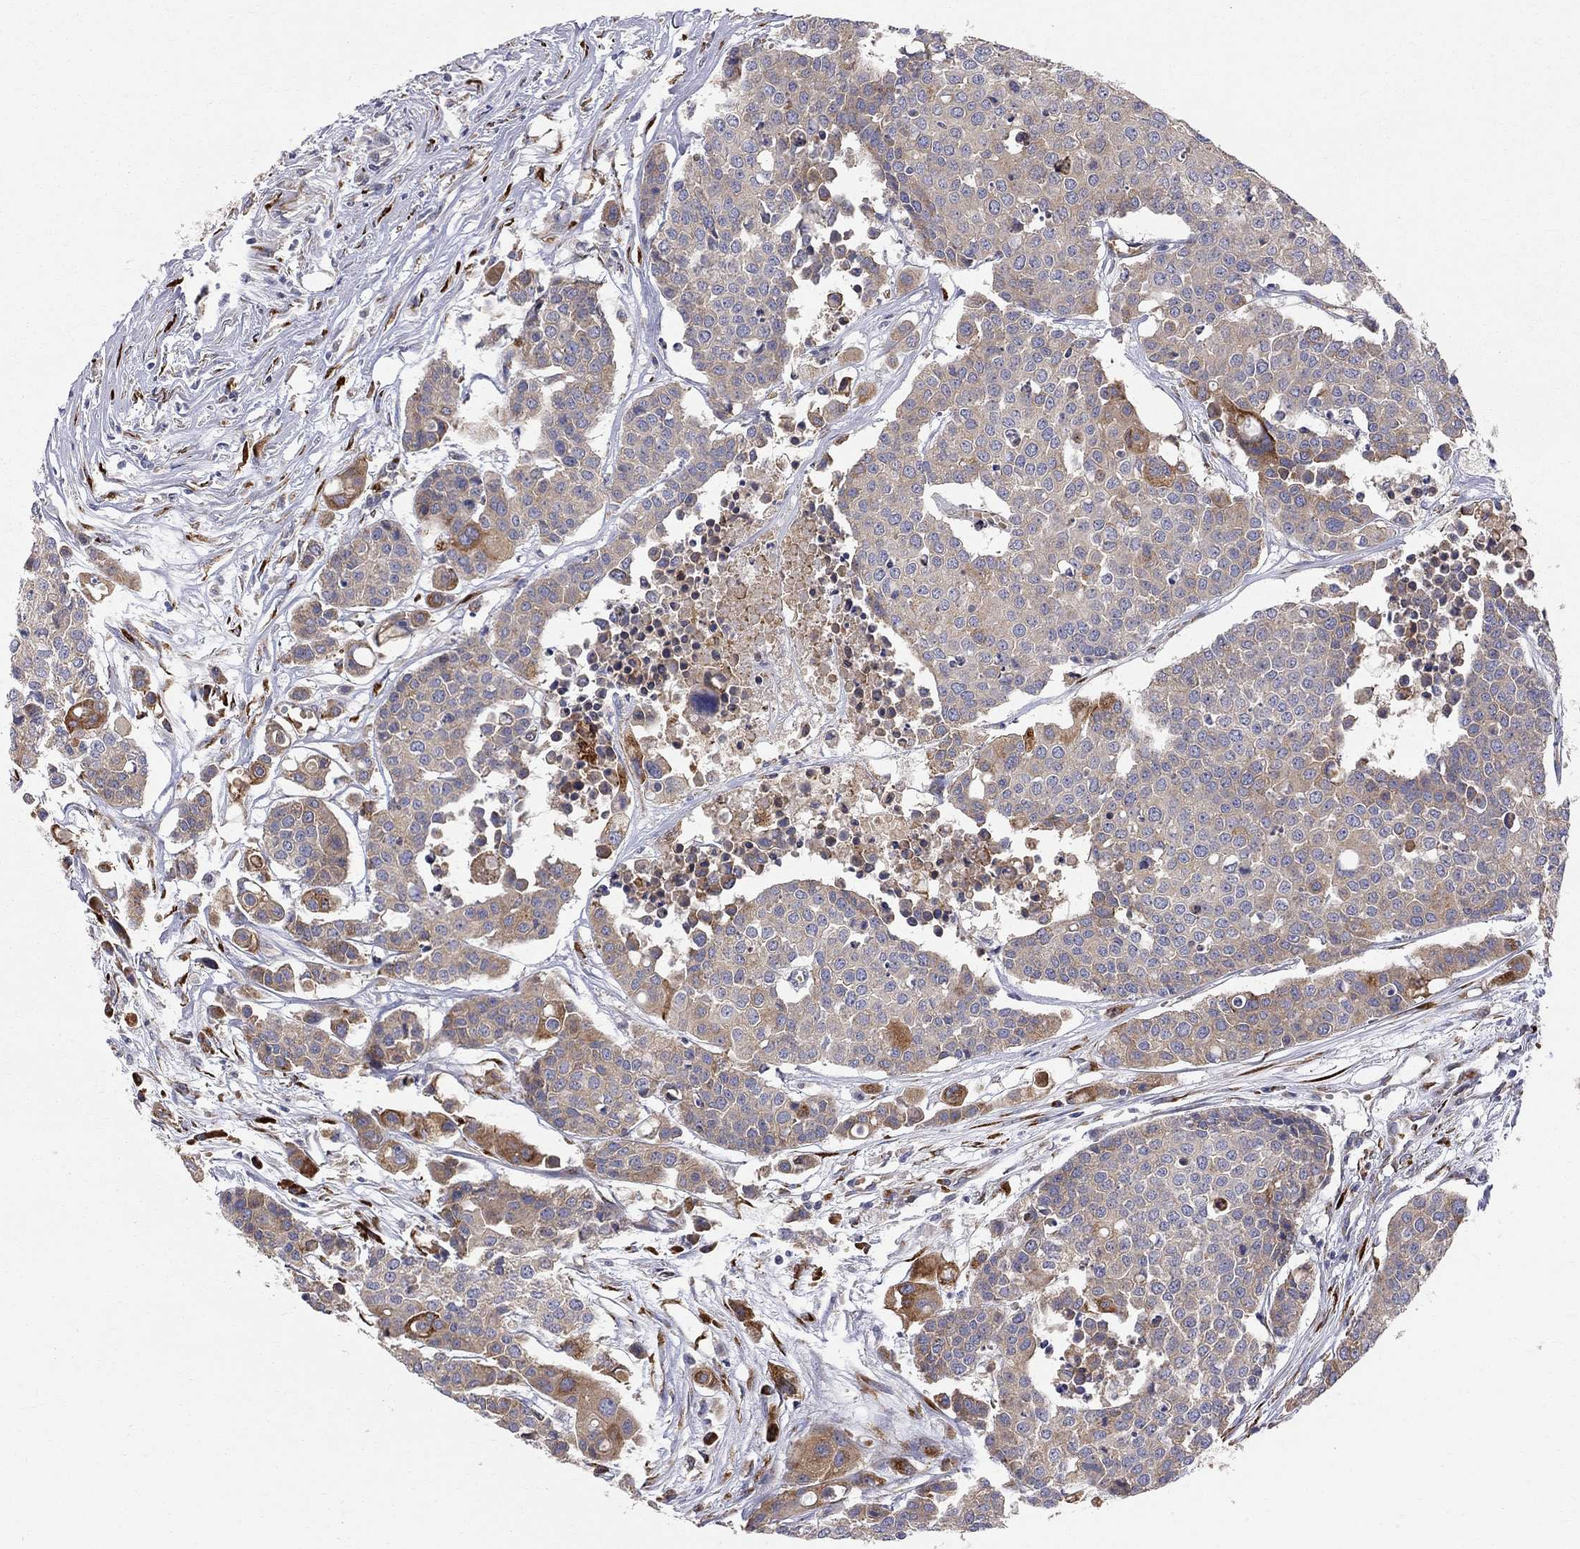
{"staining": {"intensity": "moderate", "quantity": "25%-75%", "location": "cytoplasmic/membranous"}, "tissue": "carcinoid", "cell_type": "Tumor cells", "image_type": "cancer", "snomed": [{"axis": "morphology", "description": "Carcinoid, malignant, NOS"}, {"axis": "topography", "description": "Colon"}], "caption": "This photomicrograph displays IHC staining of carcinoid (malignant), with medium moderate cytoplasmic/membranous staining in approximately 25%-75% of tumor cells.", "gene": "CASTOR1", "patient": {"sex": "male", "age": 81}}